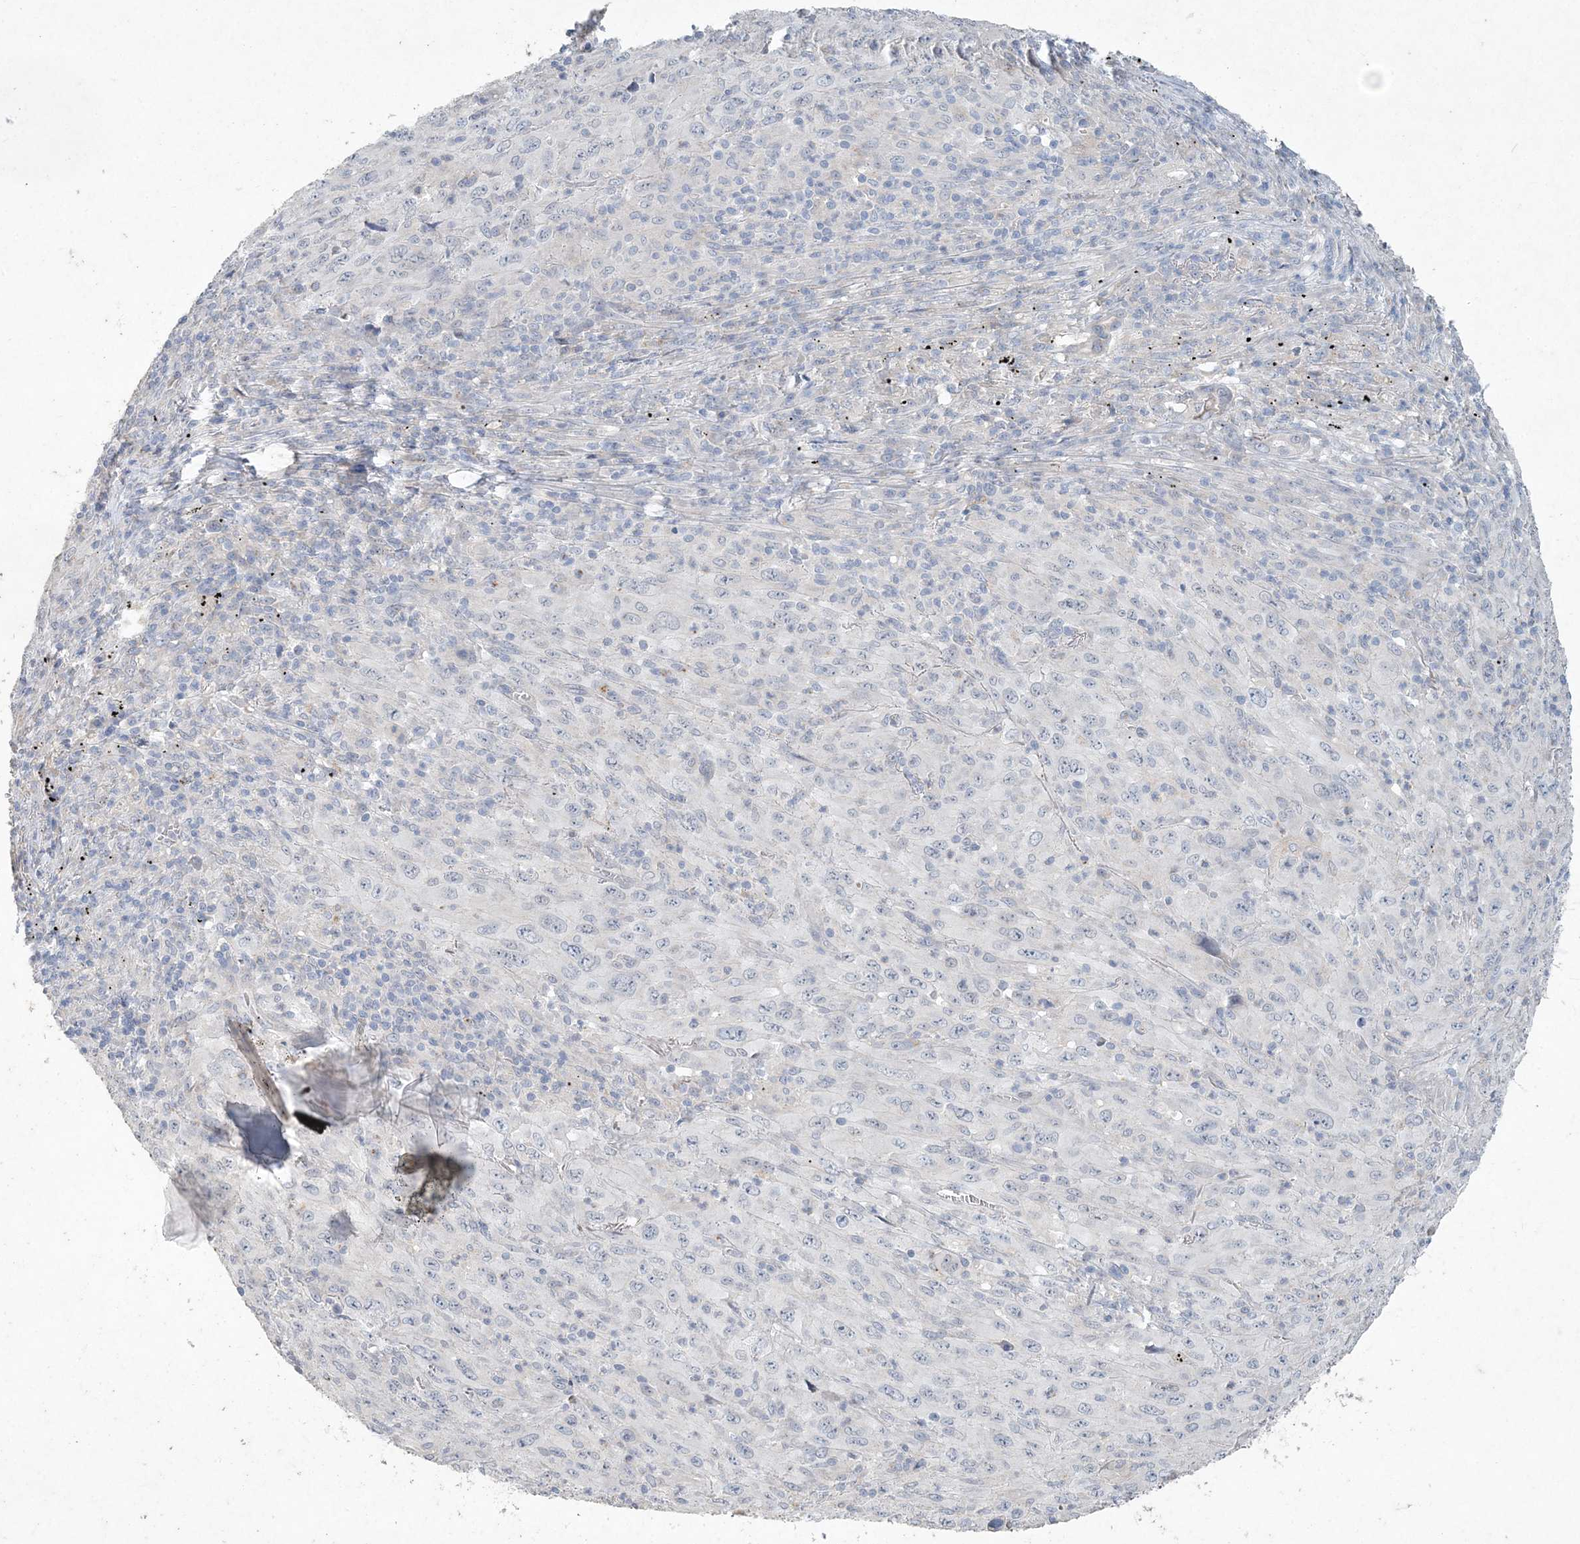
{"staining": {"intensity": "negative", "quantity": "none", "location": "none"}, "tissue": "melanoma", "cell_type": "Tumor cells", "image_type": "cancer", "snomed": [{"axis": "morphology", "description": "Malignant melanoma, Metastatic site"}, {"axis": "topography", "description": "Skin"}], "caption": "This is an immunohistochemistry (IHC) photomicrograph of malignant melanoma (metastatic site). There is no staining in tumor cells.", "gene": "DNAH5", "patient": {"sex": "female", "age": 56}}